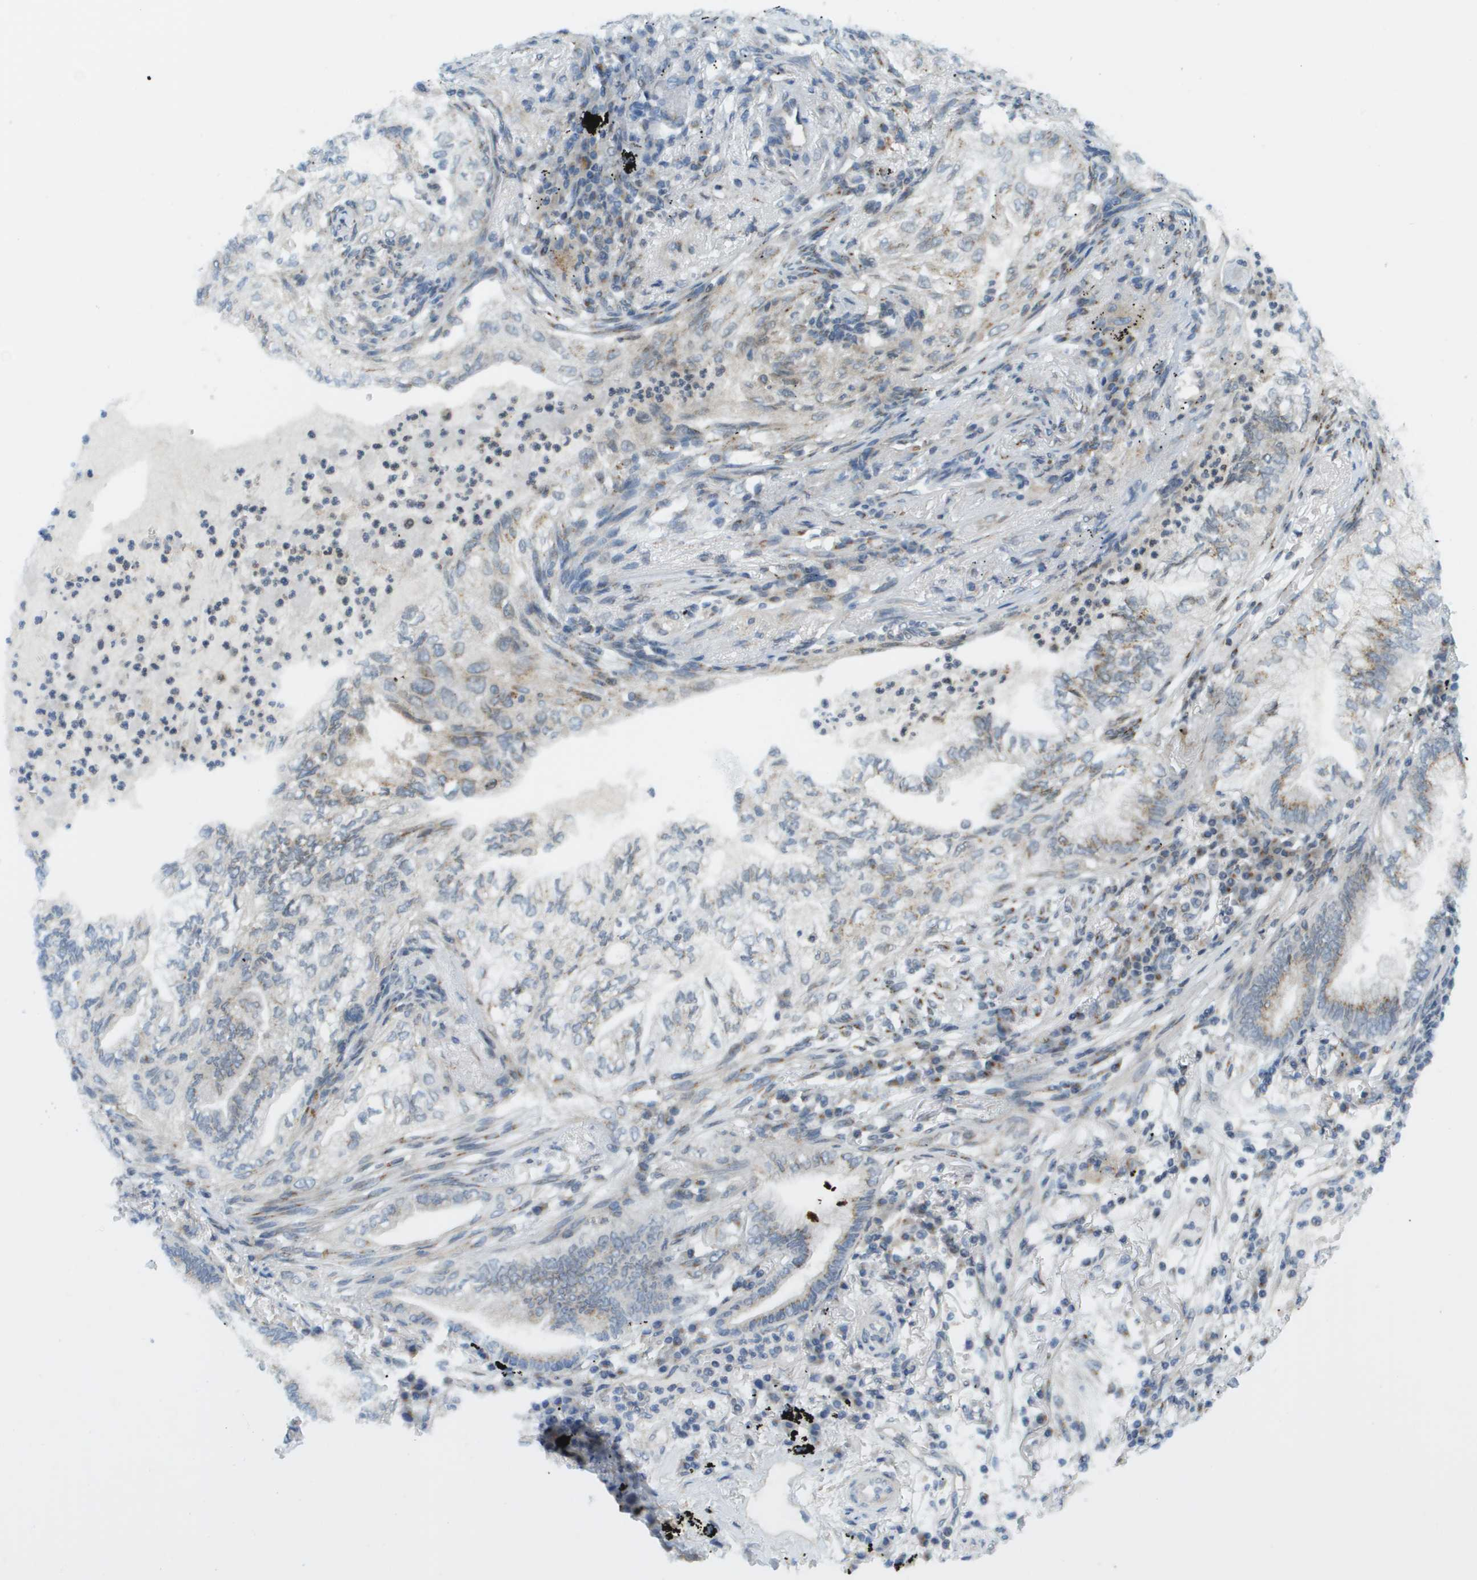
{"staining": {"intensity": "moderate", "quantity": "25%-75%", "location": "cytoplasmic/membranous"}, "tissue": "lung cancer", "cell_type": "Tumor cells", "image_type": "cancer", "snomed": [{"axis": "morphology", "description": "Normal tissue, NOS"}, {"axis": "morphology", "description": "Adenocarcinoma, NOS"}, {"axis": "topography", "description": "Bronchus"}, {"axis": "topography", "description": "Lung"}], "caption": "Lung adenocarcinoma stained with immunohistochemistry (IHC) reveals moderate cytoplasmic/membranous expression in about 25%-75% of tumor cells.", "gene": "EVC", "patient": {"sex": "female", "age": 70}}